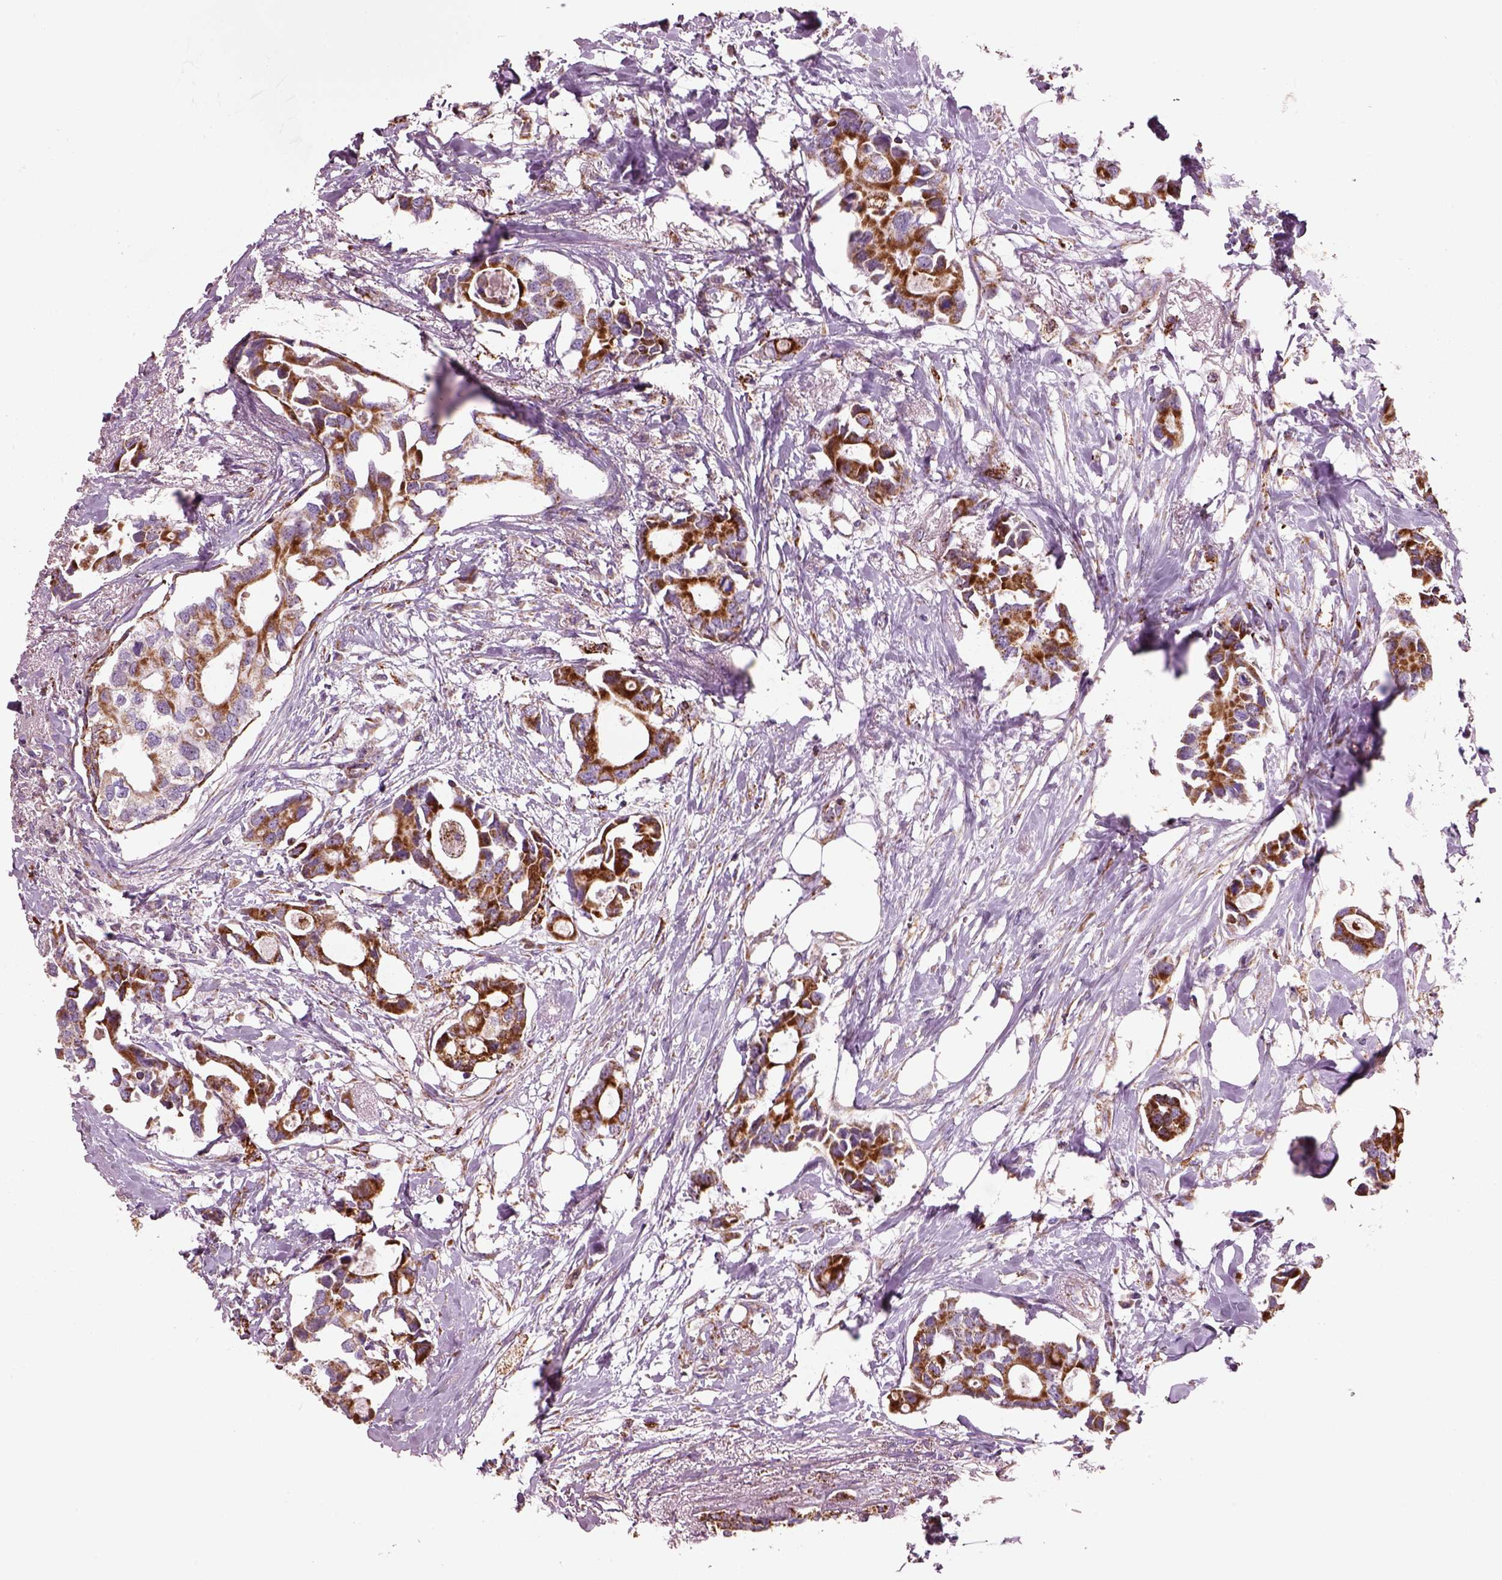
{"staining": {"intensity": "strong", "quantity": ">75%", "location": "cytoplasmic/membranous"}, "tissue": "breast cancer", "cell_type": "Tumor cells", "image_type": "cancer", "snomed": [{"axis": "morphology", "description": "Duct carcinoma"}, {"axis": "topography", "description": "Breast"}], "caption": "A histopathology image of human intraductal carcinoma (breast) stained for a protein exhibits strong cytoplasmic/membranous brown staining in tumor cells.", "gene": "SLC25A24", "patient": {"sex": "female", "age": 83}}